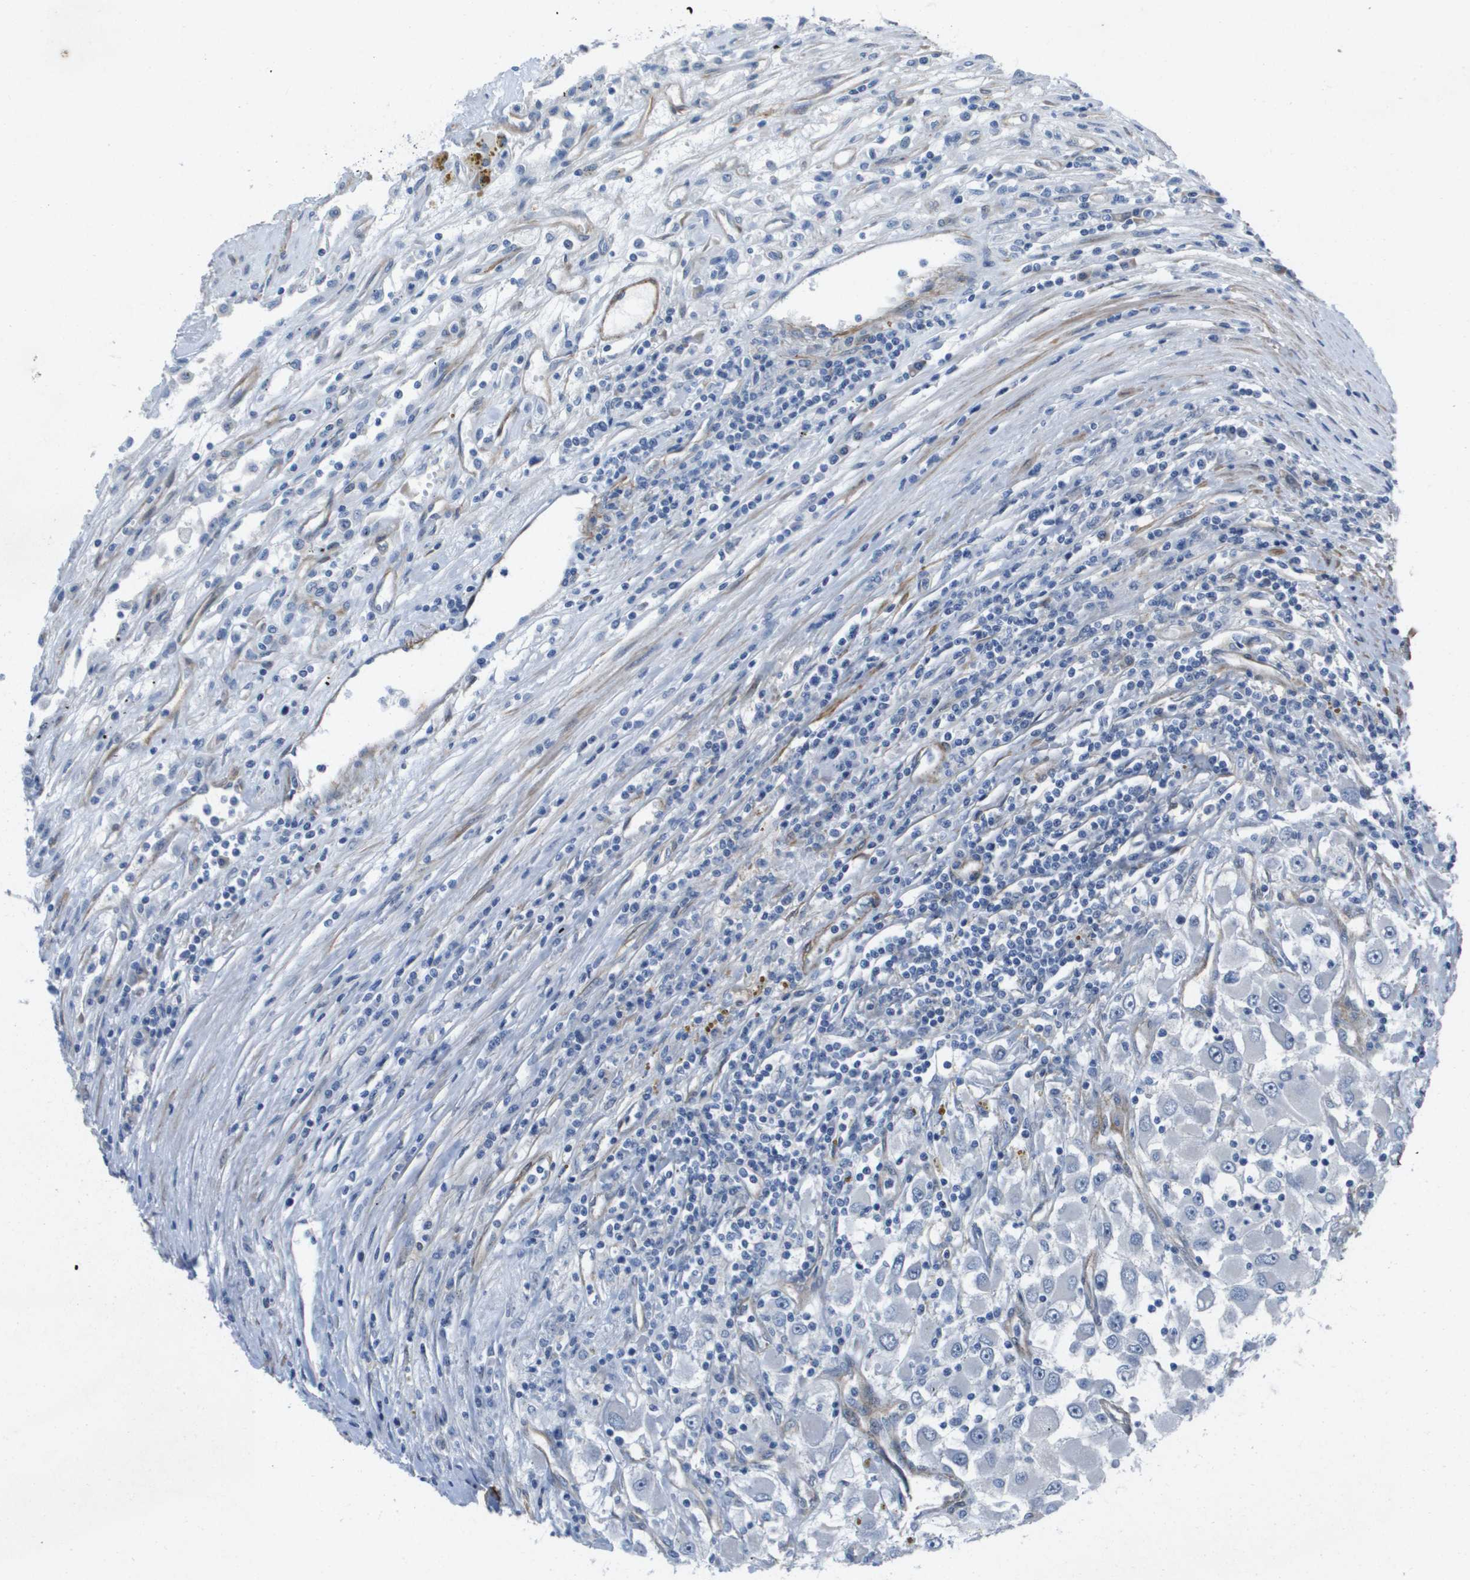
{"staining": {"intensity": "negative", "quantity": "none", "location": "none"}, "tissue": "renal cancer", "cell_type": "Tumor cells", "image_type": "cancer", "snomed": [{"axis": "morphology", "description": "Adenocarcinoma, NOS"}, {"axis": "topography", "description": "Kidney"}], "caption": "This is an immunohistochemistry histopathology image of renal adenocarcinoma. There is no positivity in tumor cells.", "gene": "LPP", "patient": {"sex": "female", "age": 52}}